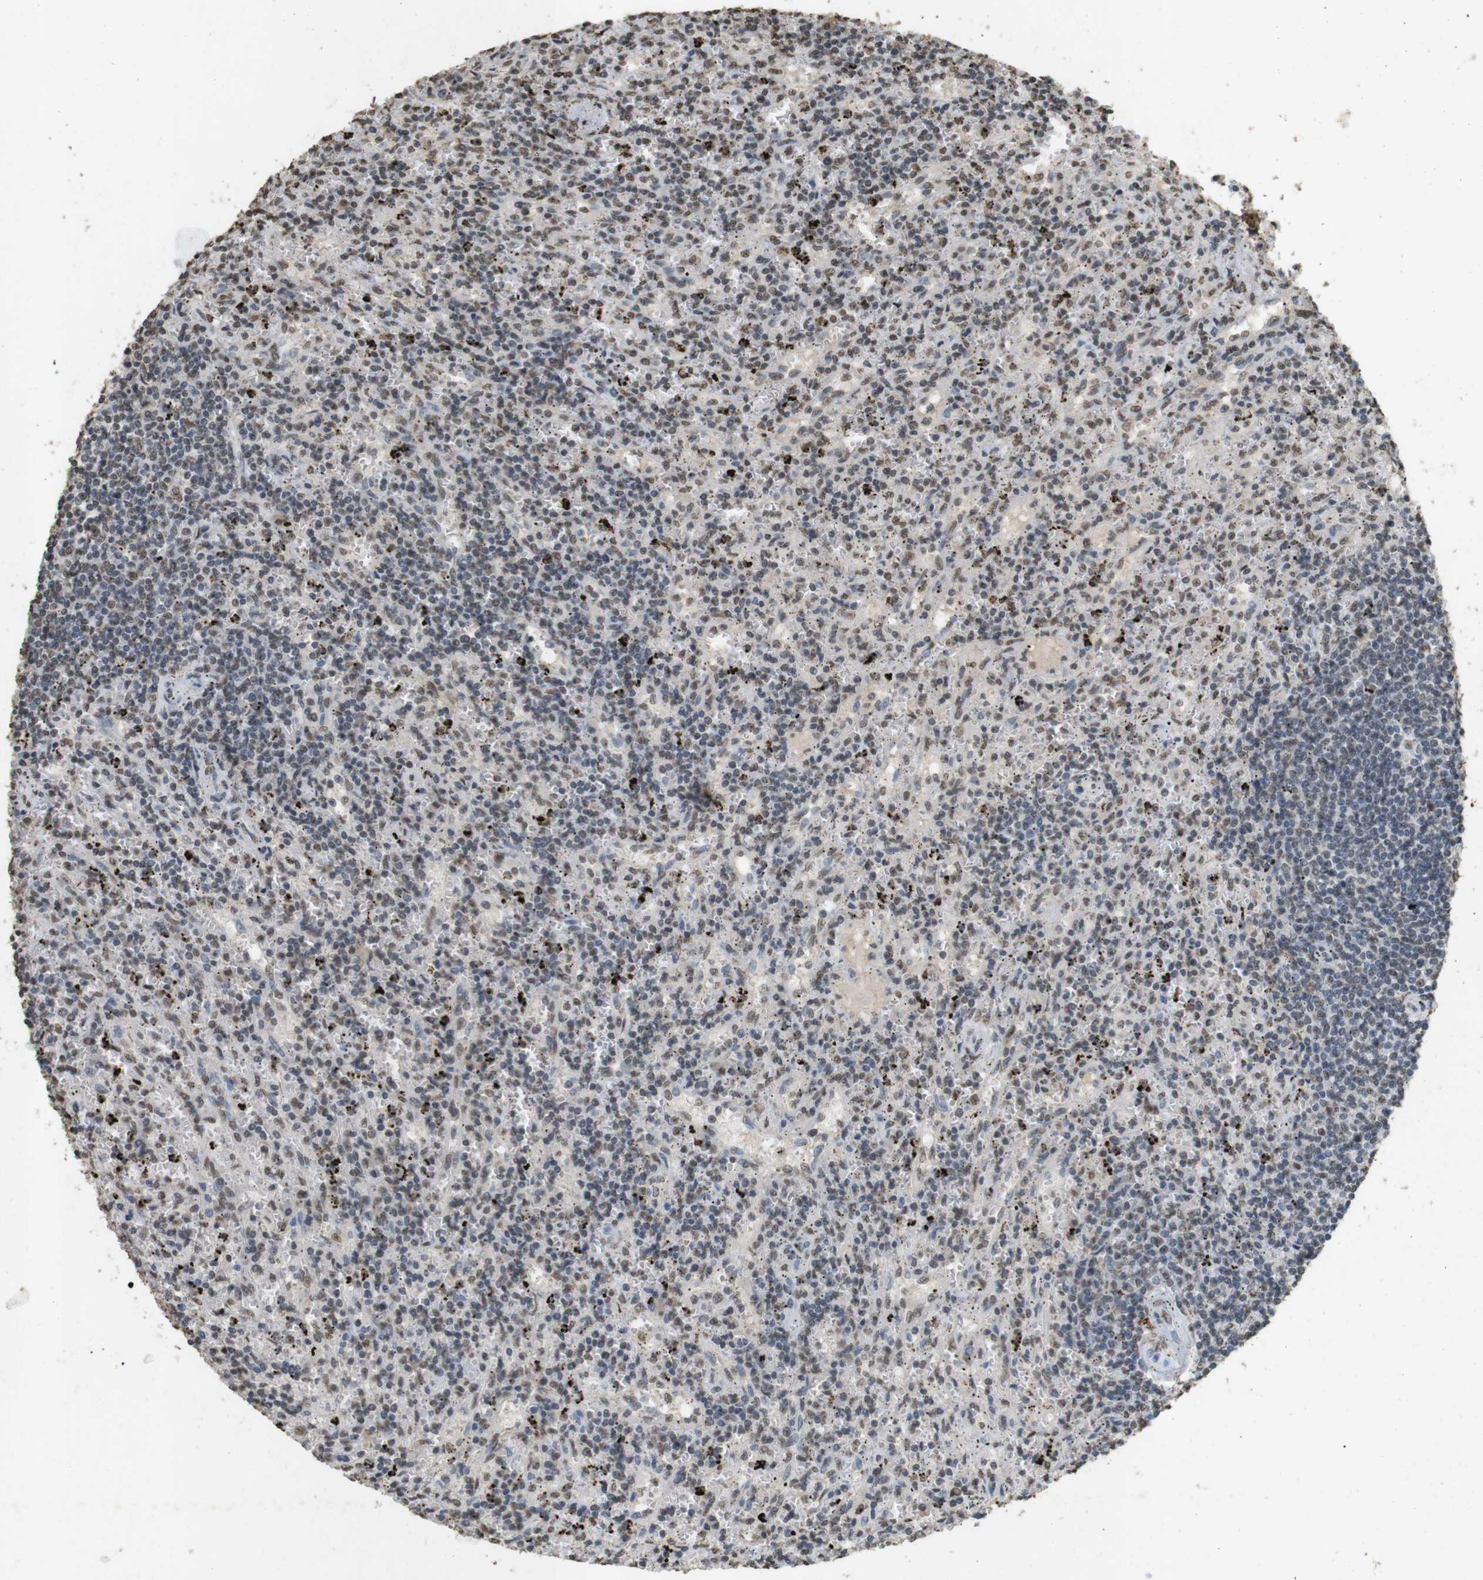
{"staining": {"intensity": "moderate", "quantity": ">75%", "location": "nuclear"}, "tissue": "lymphoma", "cell_type": "Tumor cells", "image_type": "cancer", "snomed": [{"axis": "morphology", "description": "Malignant lymphoma, non-Hodgkin's type, Low grade"}, {"axis": "topography", "description": "Spleen"}], "caption": "Immunohistochemistry (IHC) of human malignant lymphoma, non-Hodgkin's type (low-grade) demonstrates medium levels of moderate nuclear positivity in about >75% of tumor cells.", "gene": "GATA4", "patient": {"sex": "male", "age": 76}}